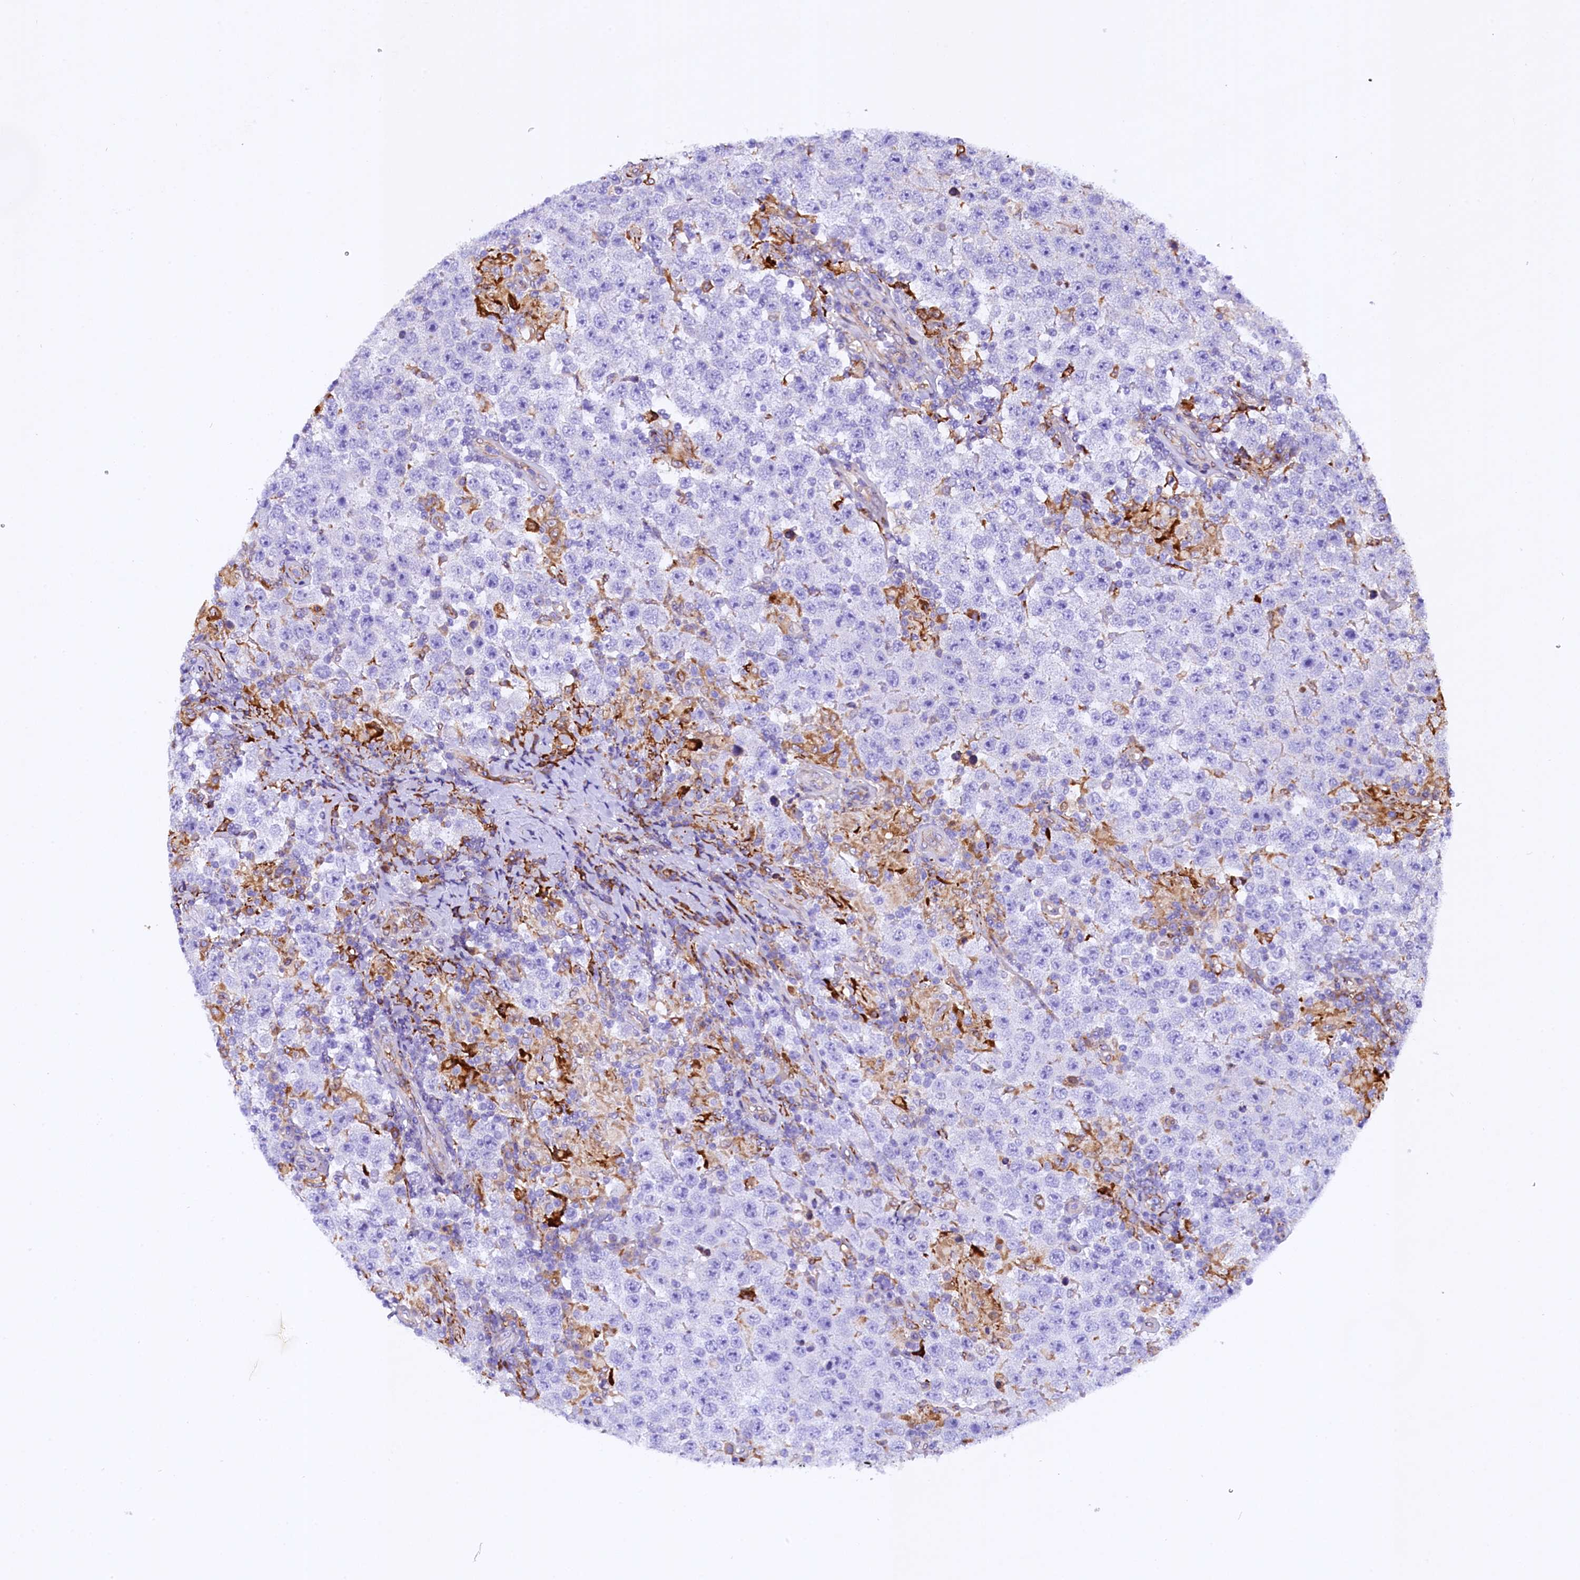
{"staining": {"intensity": "negative", "quantity": "none", "location": "none"}, "tissue": "testis cancer", "cell_type": "Tumor cells", "image_type": "cancer", "snomed": [{"axis": "morphology", "description": "Normal tissue, NOS"}, {"axis": "morphology", "description": "Urothelial carcinoma, High grade"}, {"axis": "morphology", "description": "Seminoma, NOS"}, {"axis": "morphology", "description": "Carcinoma, Embryonal, NOS"}, {"axis": "topography", "description": "Urinary bladder"}, {"axis": "topography", "description": "Testis"}], "caption": "Testis cancer (seminoma) stained for a protein using immunohistochemistry (IHC) demonstrates no positivity tumor cells.", "gene": "CMTR2", "patient": {"sex": "male", "age": 41}}